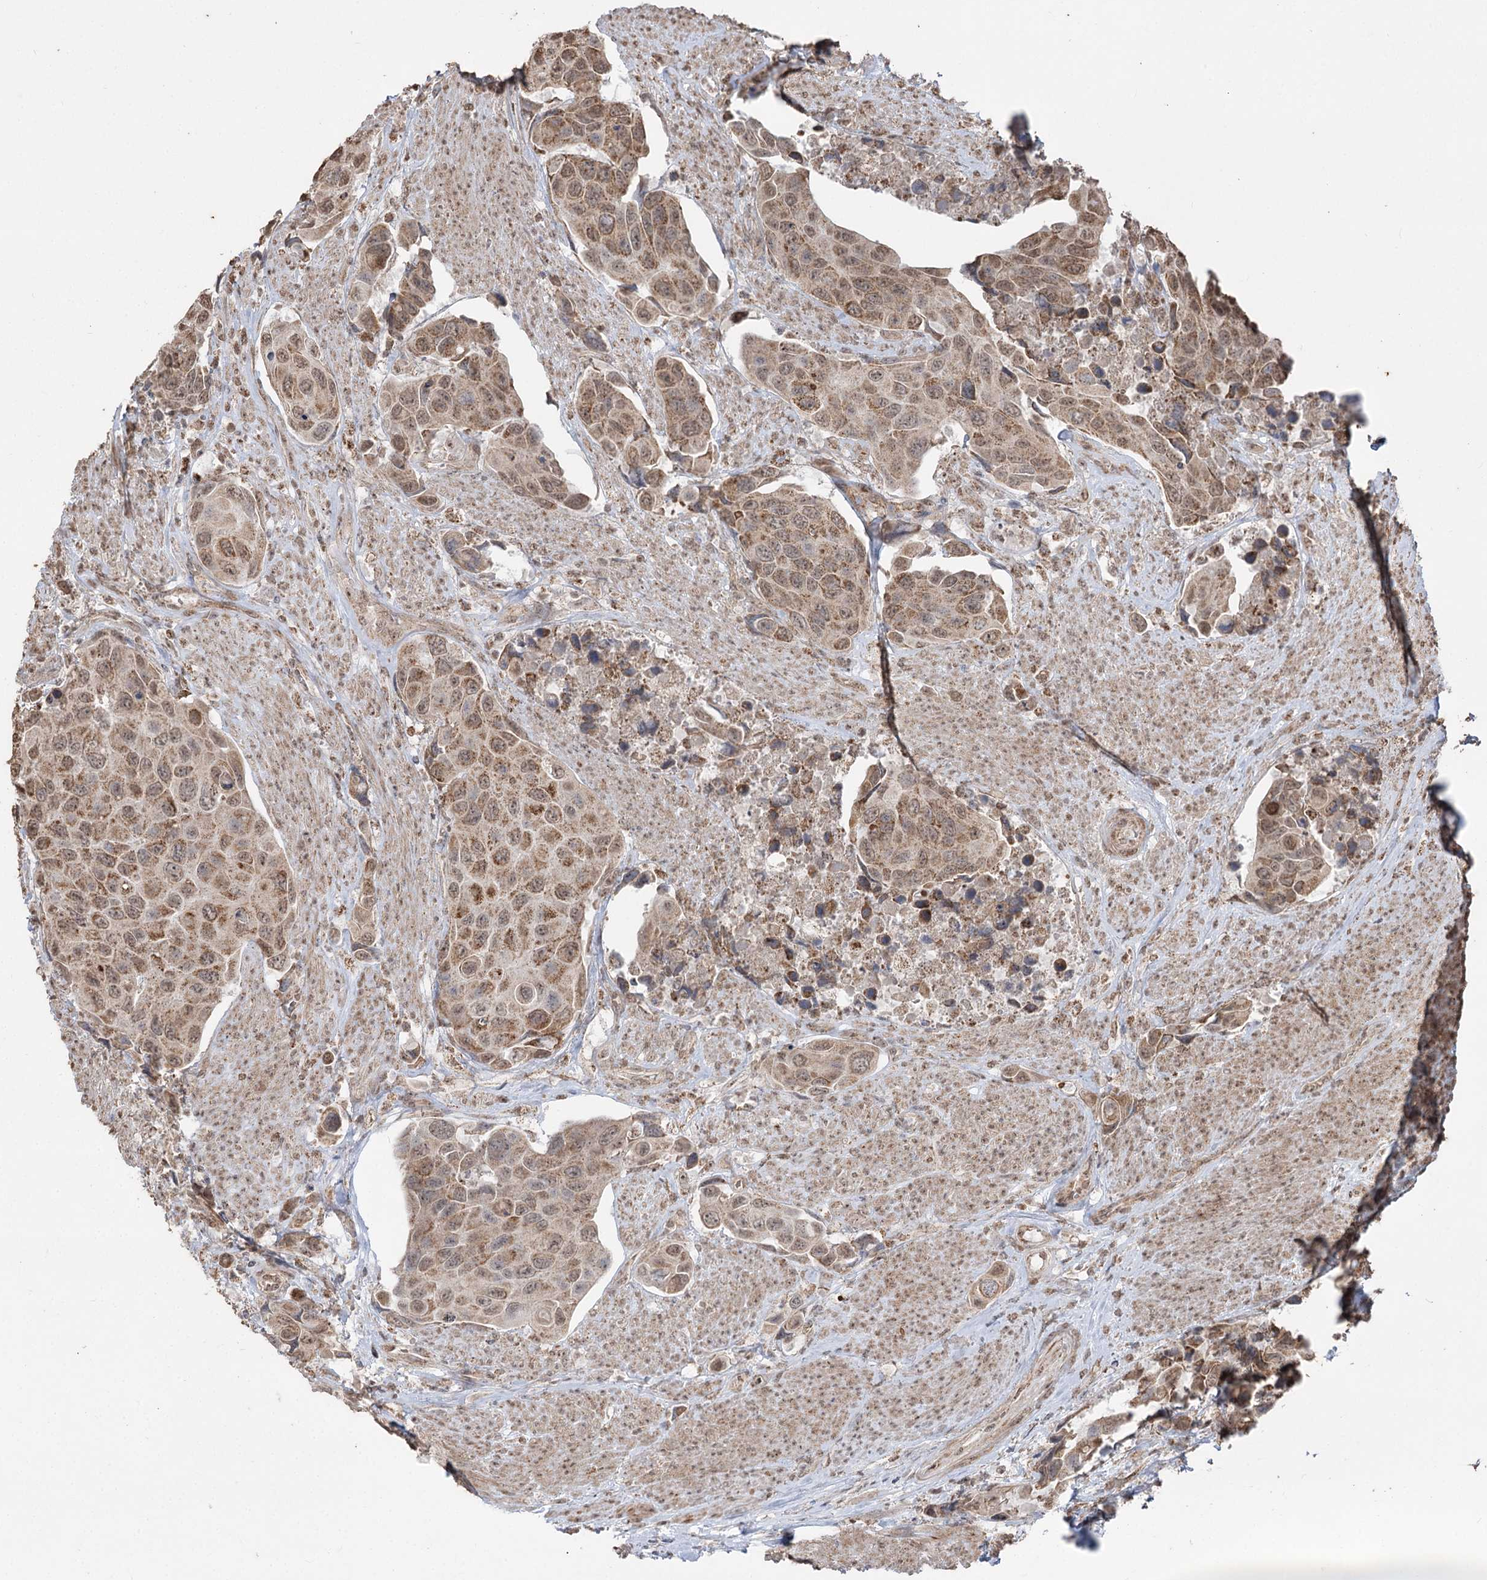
{"staining": {"intensity": "moderate", "quantity": ">75%", "location": "cytoplasmic/membranous,nuclear"}, "tissue": "urothelial cancer", "cell_type": "Tumor cells", "image_type": "cancer", "snomed": [{"axis": "morphology", "description": "Urothelial carcinoma, High grade"}, {"axis": "topography", "description": "Urinary bladder"}], "caption": "IHC of urothelial cancer displays medium levels of moderate cytoplasmic/membranous and nuclear positivity in approximately >75% of tumor cells.", "gene": "ZSCAN23", "patient": {"sex": "male", "age": 74}}